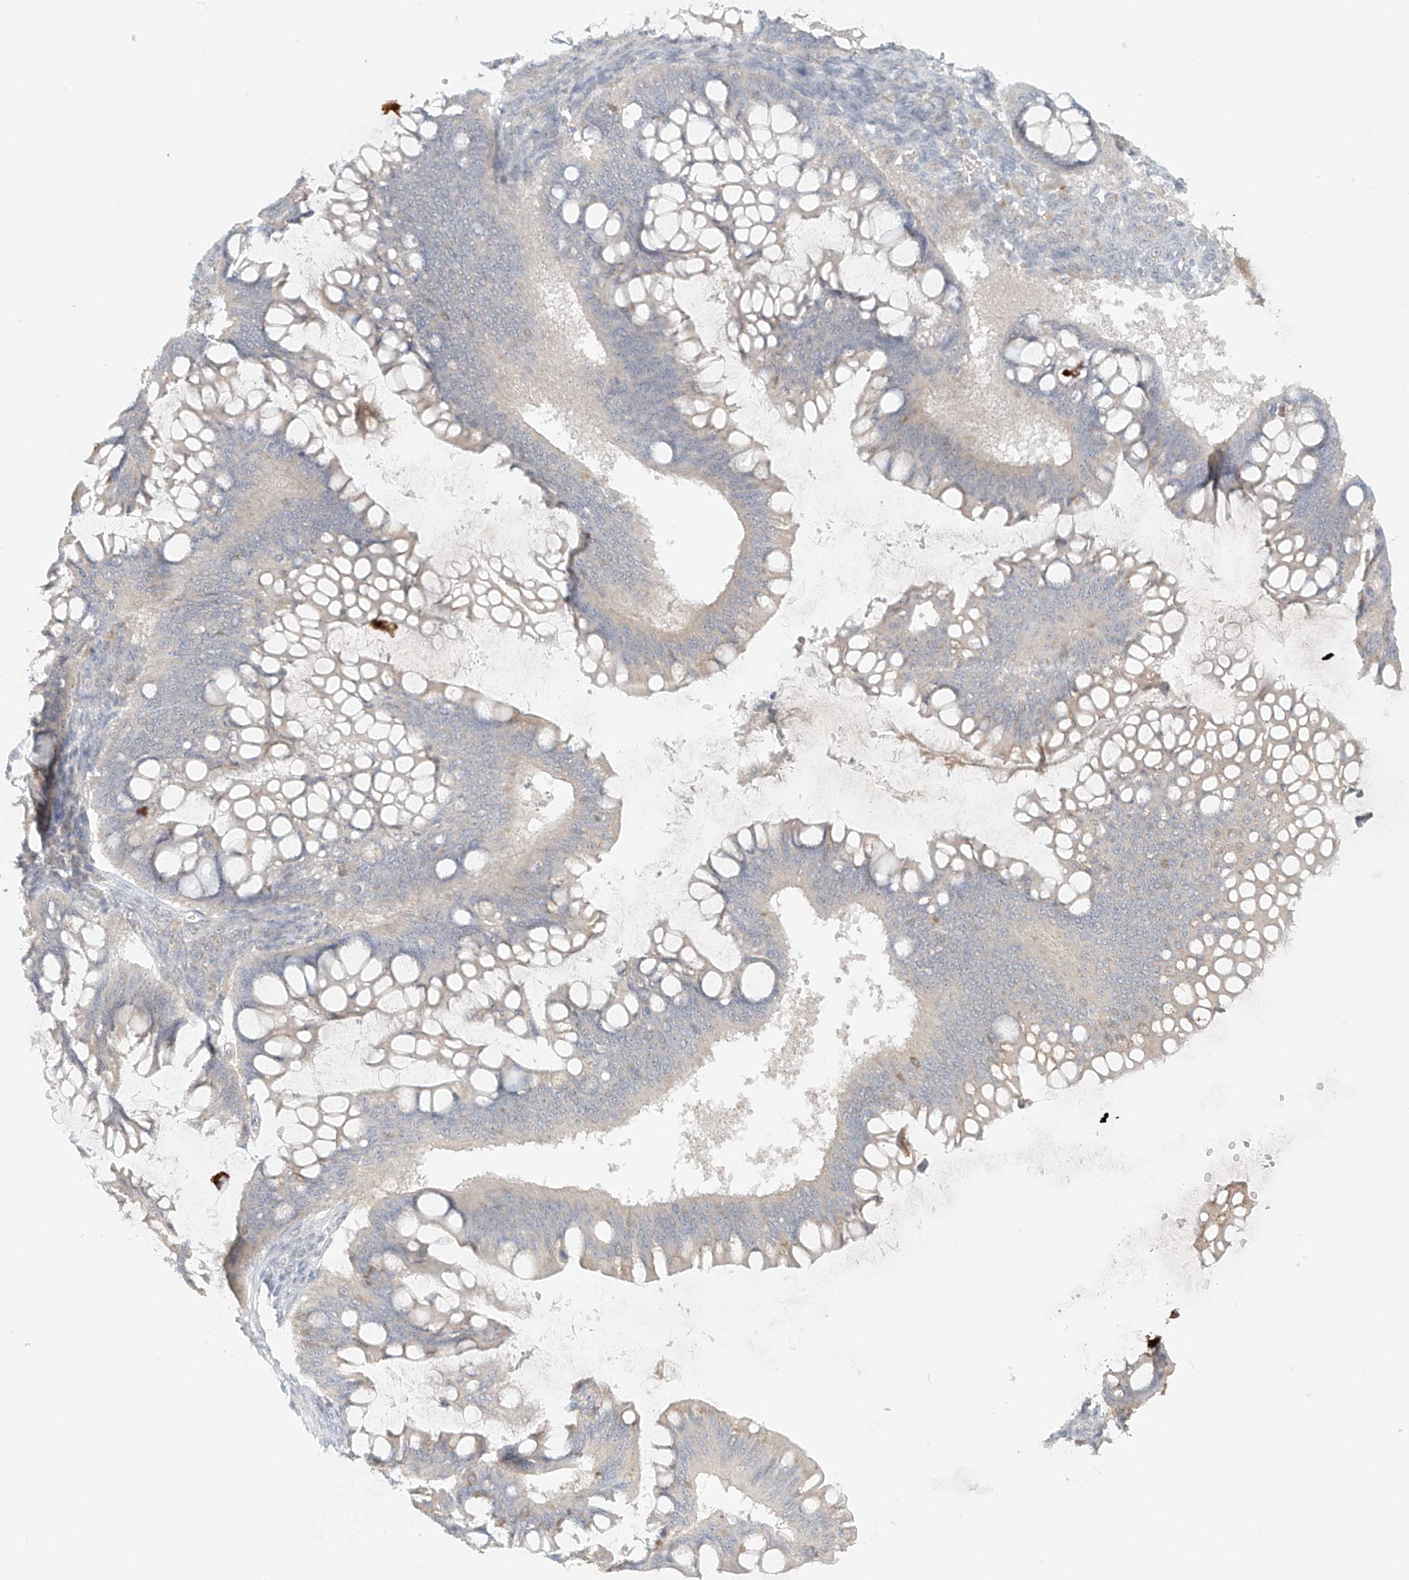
{"staining": {"intensity": "weak", "quantity": "<25%", "location": "cytoplasmic/membranous"}, "tissue": "ovarian cancer", "cell_type": "Tumor cells", "image_type": "cancer", "snomed": [{"axis": "morphology", "description": "Cystadenocarcinoma, mucinous, NOS"}, {"axis": "topography", "description": "Ovary"}], "caption": "An immunohistochemistry micrograph of ovarian cancer (mucinous cystadenocarcinoma) is shown. There is no staining in tumor cells of ovarian cancer (mucinous cystadenocarcinoma).", "gene": "ABCD1", "patient": {"sex": "female", "age": 73}}